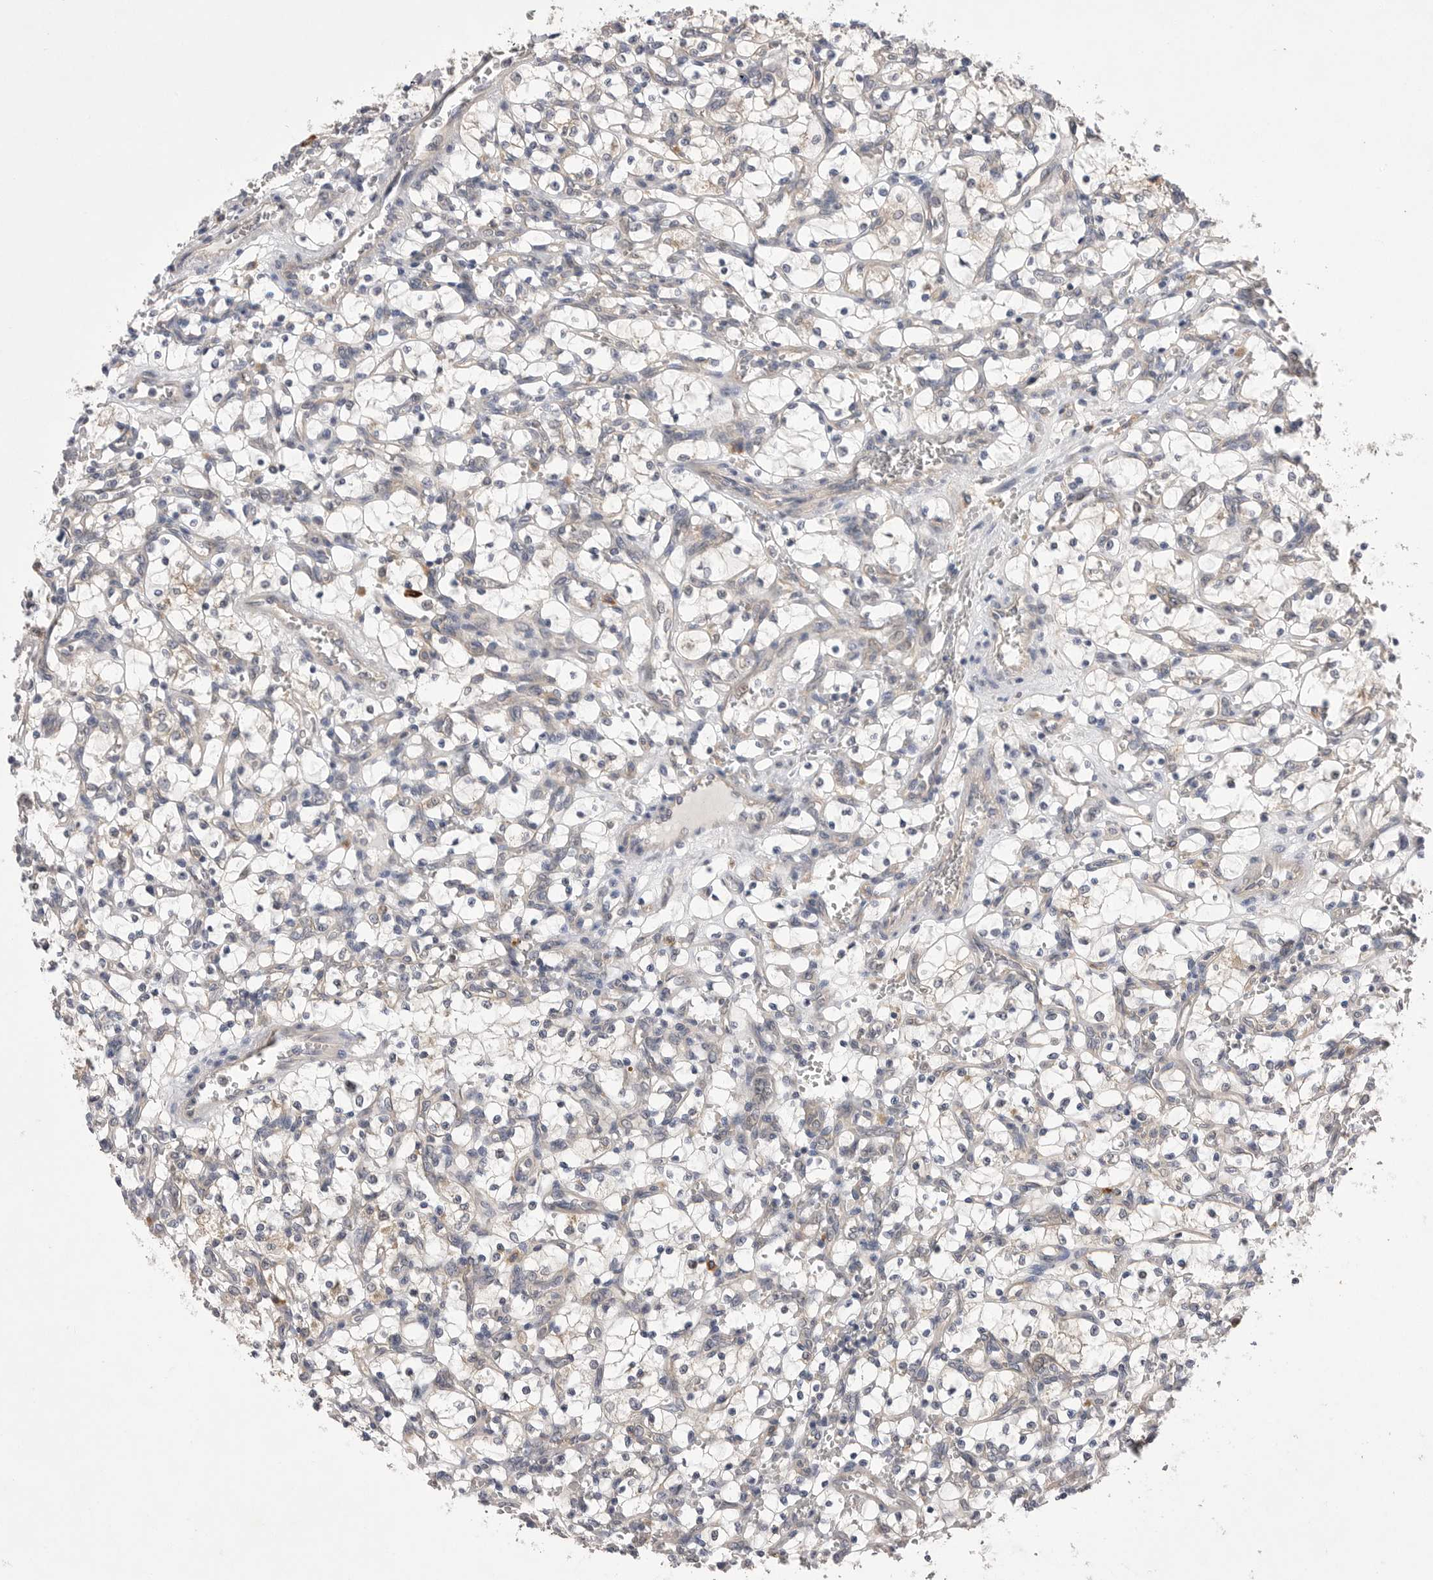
{"staining": {"intensity": "negative", "quantity": "none", "location": "none"}, "tissue": "renal cancer", "cell_type": "Tumor cells", "image_type": "cancer", "snomed": [{"axis": "morphology", "description": "Adenocarcinoma, NOS"}, {"axis": "topography", "description": "Kidney"}], "caption": "Immunohistochemistry photomicrograph of neoplastic tissue: adenocarcinoma (renal) stained with DAB (3,3'-diaminobenzidine) displays no significant protein staining in tumor cells.", "gene": "VAC14", "patient": {"sex": "female", "age": 69}}